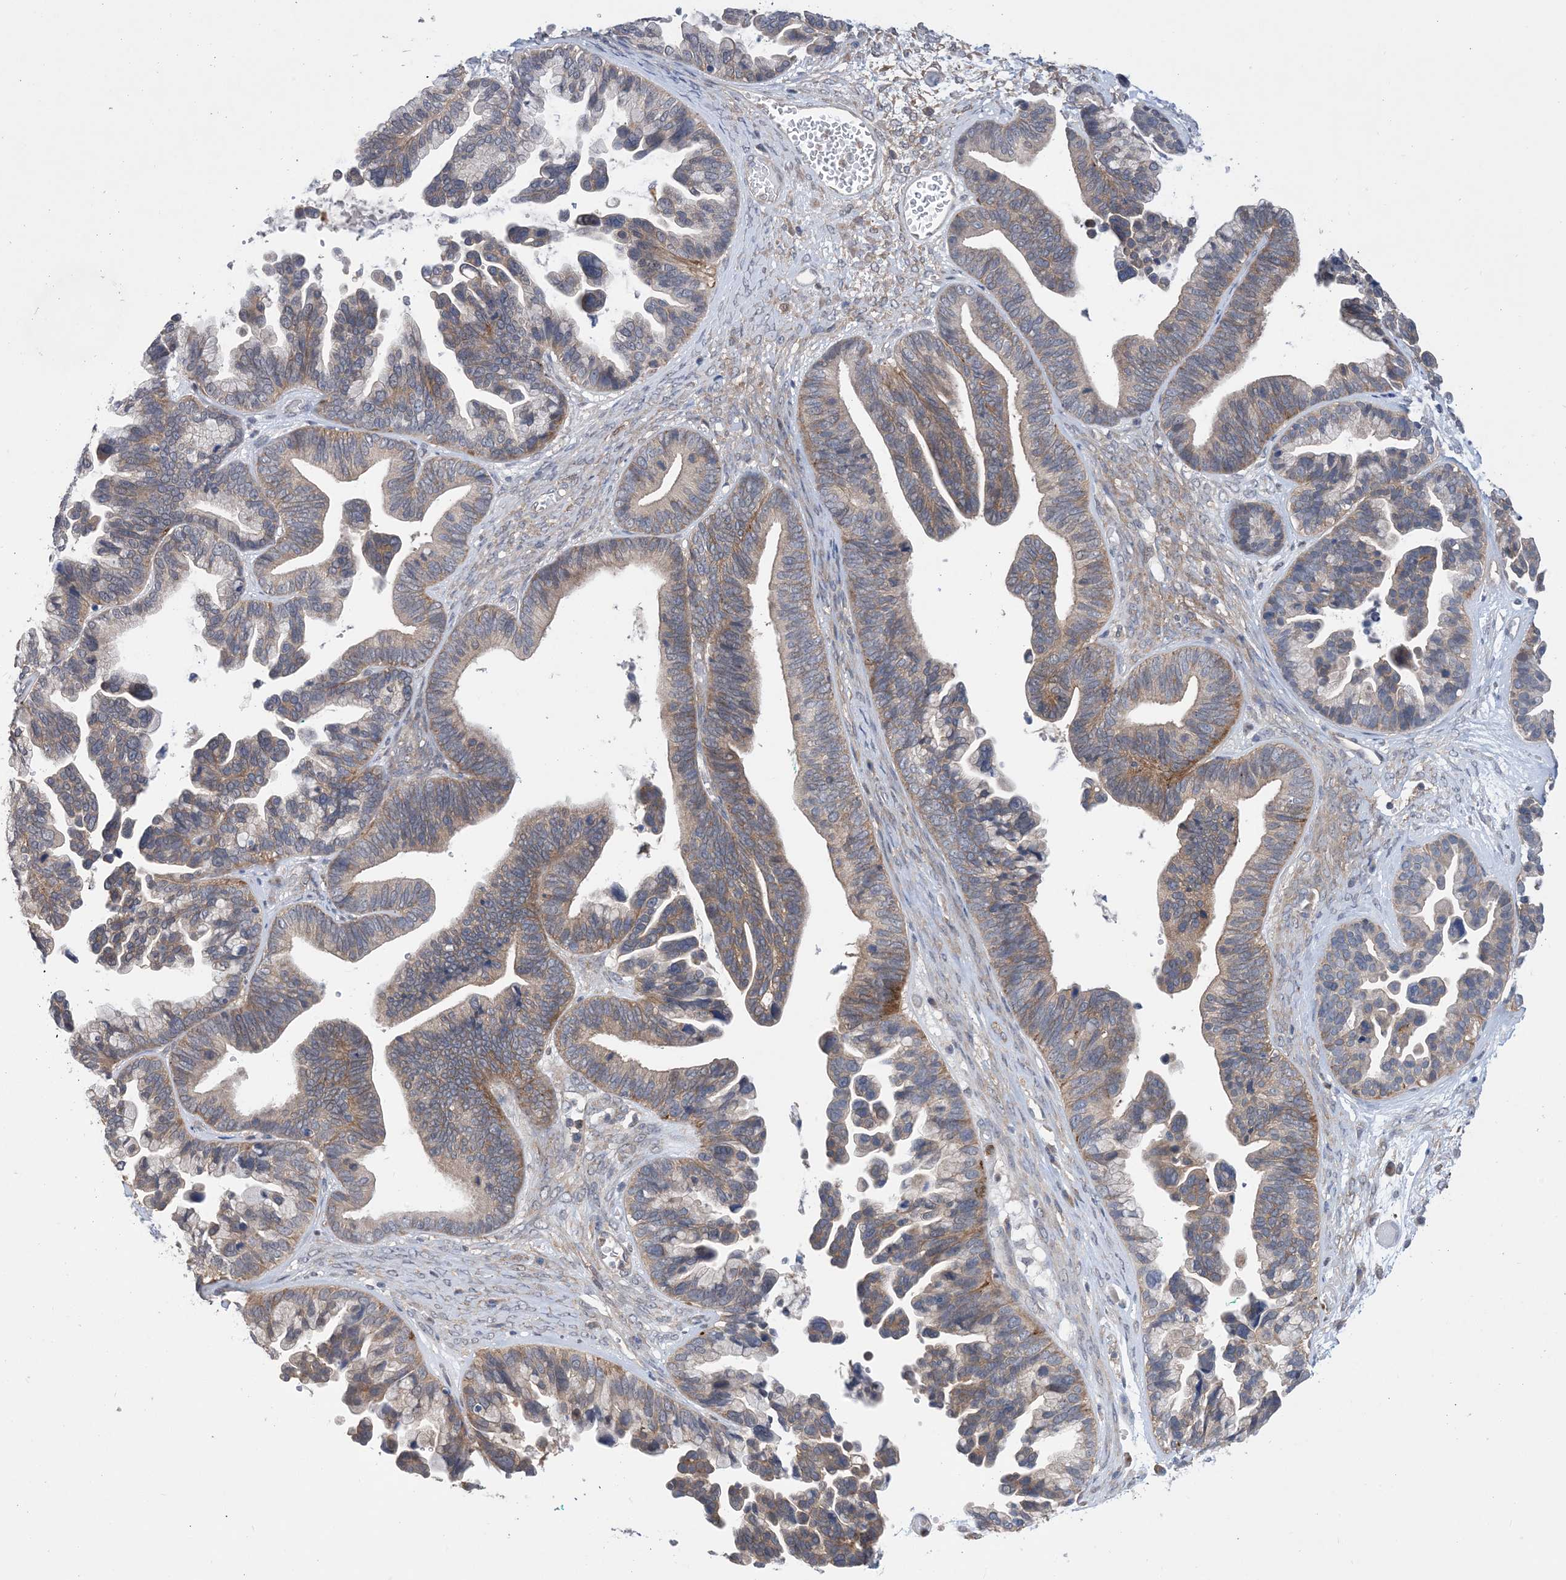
{"staining": {"intensity": "weak", "quantity": ">75%", "location": "cytoplasmic/membranous"}, "tissue": "ovarian cancer", "cell_type": "Tumor cells", "image_type": "cancer", "snomed": [{"axis": "morphology", "description": "Cystadenocarcinoma, serous, NOS"}, {"axis": "topography", "description": "Ovary"}], "caption": "DAB immunohistochemical staining of human ovarian serous cystadenocarcinoma reveals weak cytoplasmic/membranous protein staining in about >75% of tumor cells.", "gene": "EHBP1", "patient": {"sex": "female", "age": 56}}